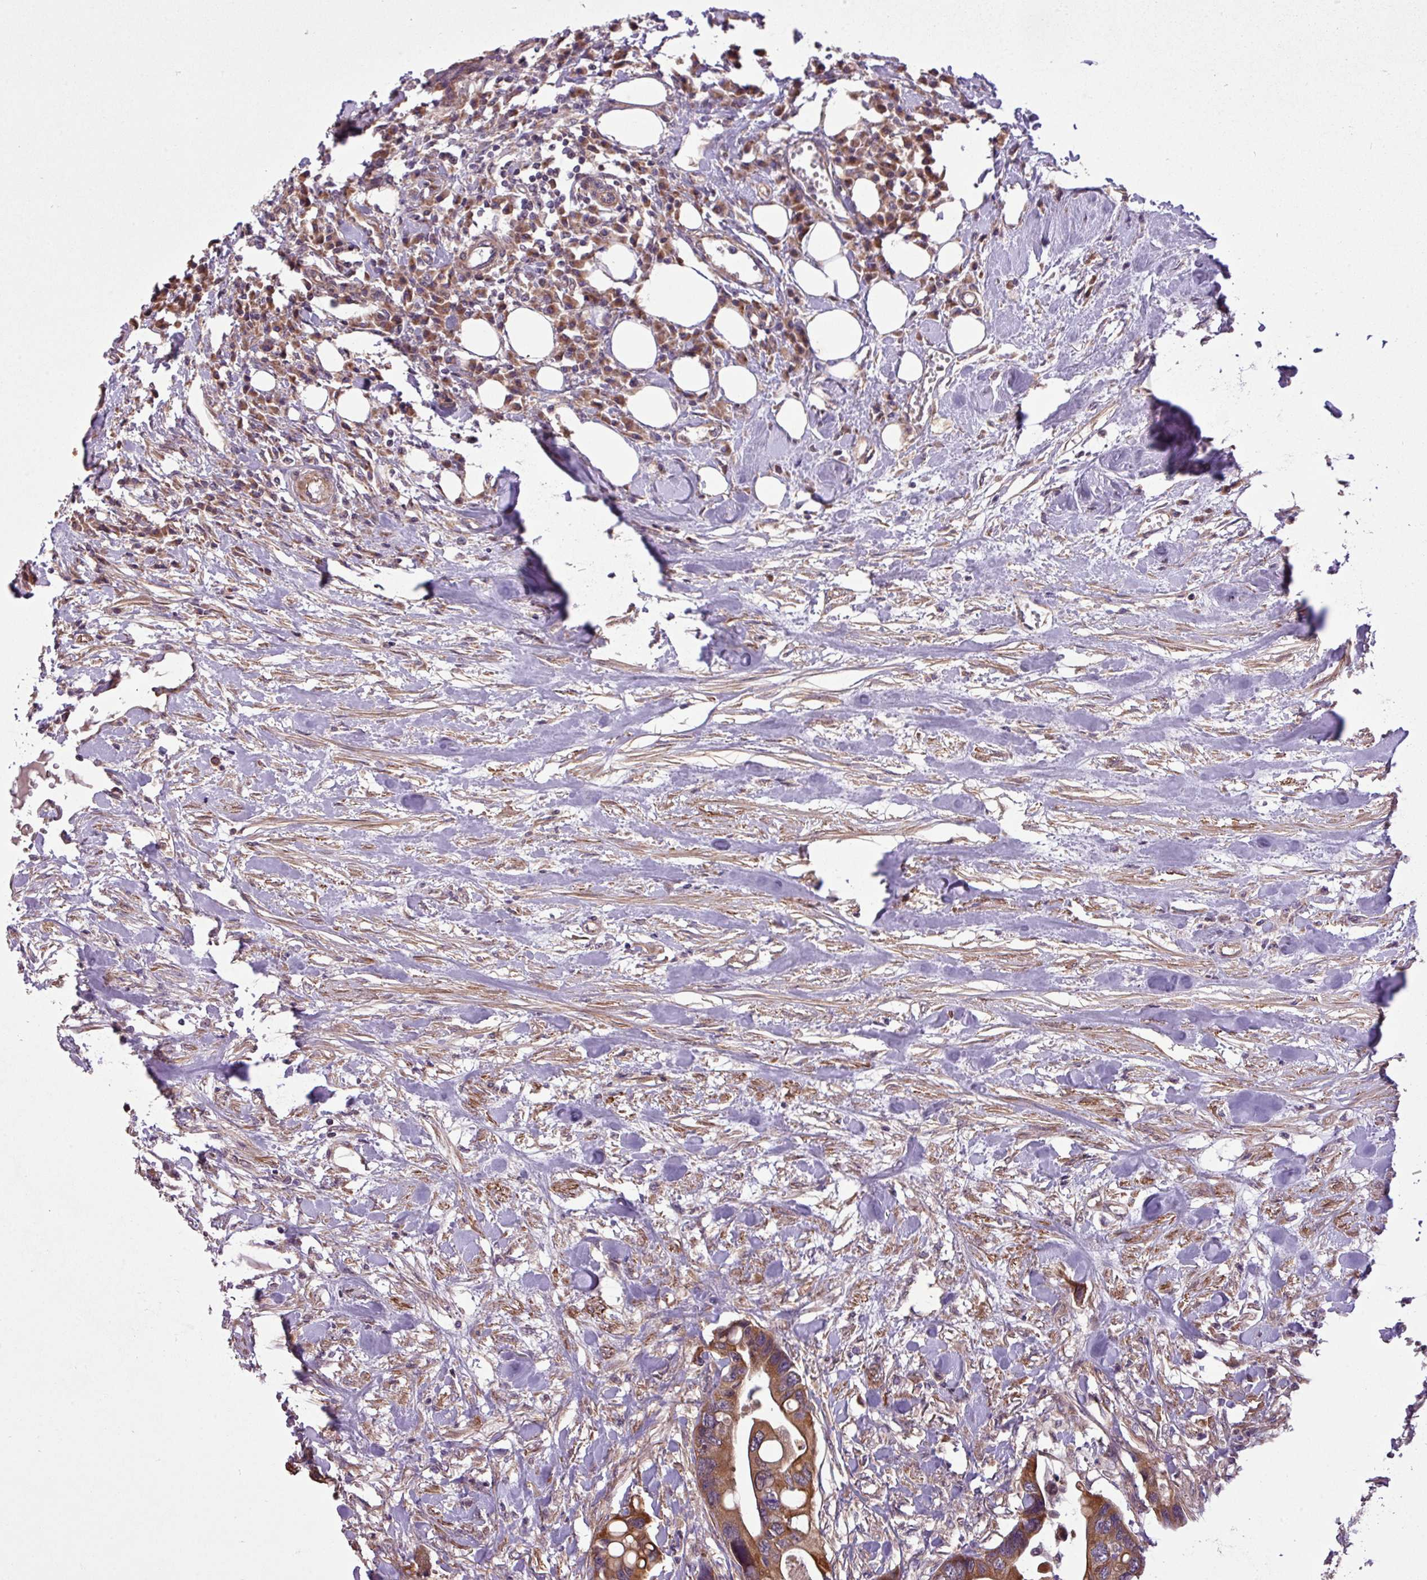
{"staining": {"intensity": "moderate", "quantity": ">75%", "location": "cytoplasmic/membranous"}, "tissue": "colorectal cancer", "cell_type": "Tumor cells", "image_type": "cancer", "snomed": [{"axis": "morphology", "description": "Adenocarcinoma, NOS"}, {"axis": "topography", "description": "Rectum"}], "caption": "DAB (3,3'-diaminobenzidine) immunohistochemical staining of human adenocarcinoma (colorectal) displays moderate cytoplasmic/membranous protein positivity in approximately >75% of tumor cells.", "gene": "TIMM10B", "patient": {"sex": "male", "age": 57}}